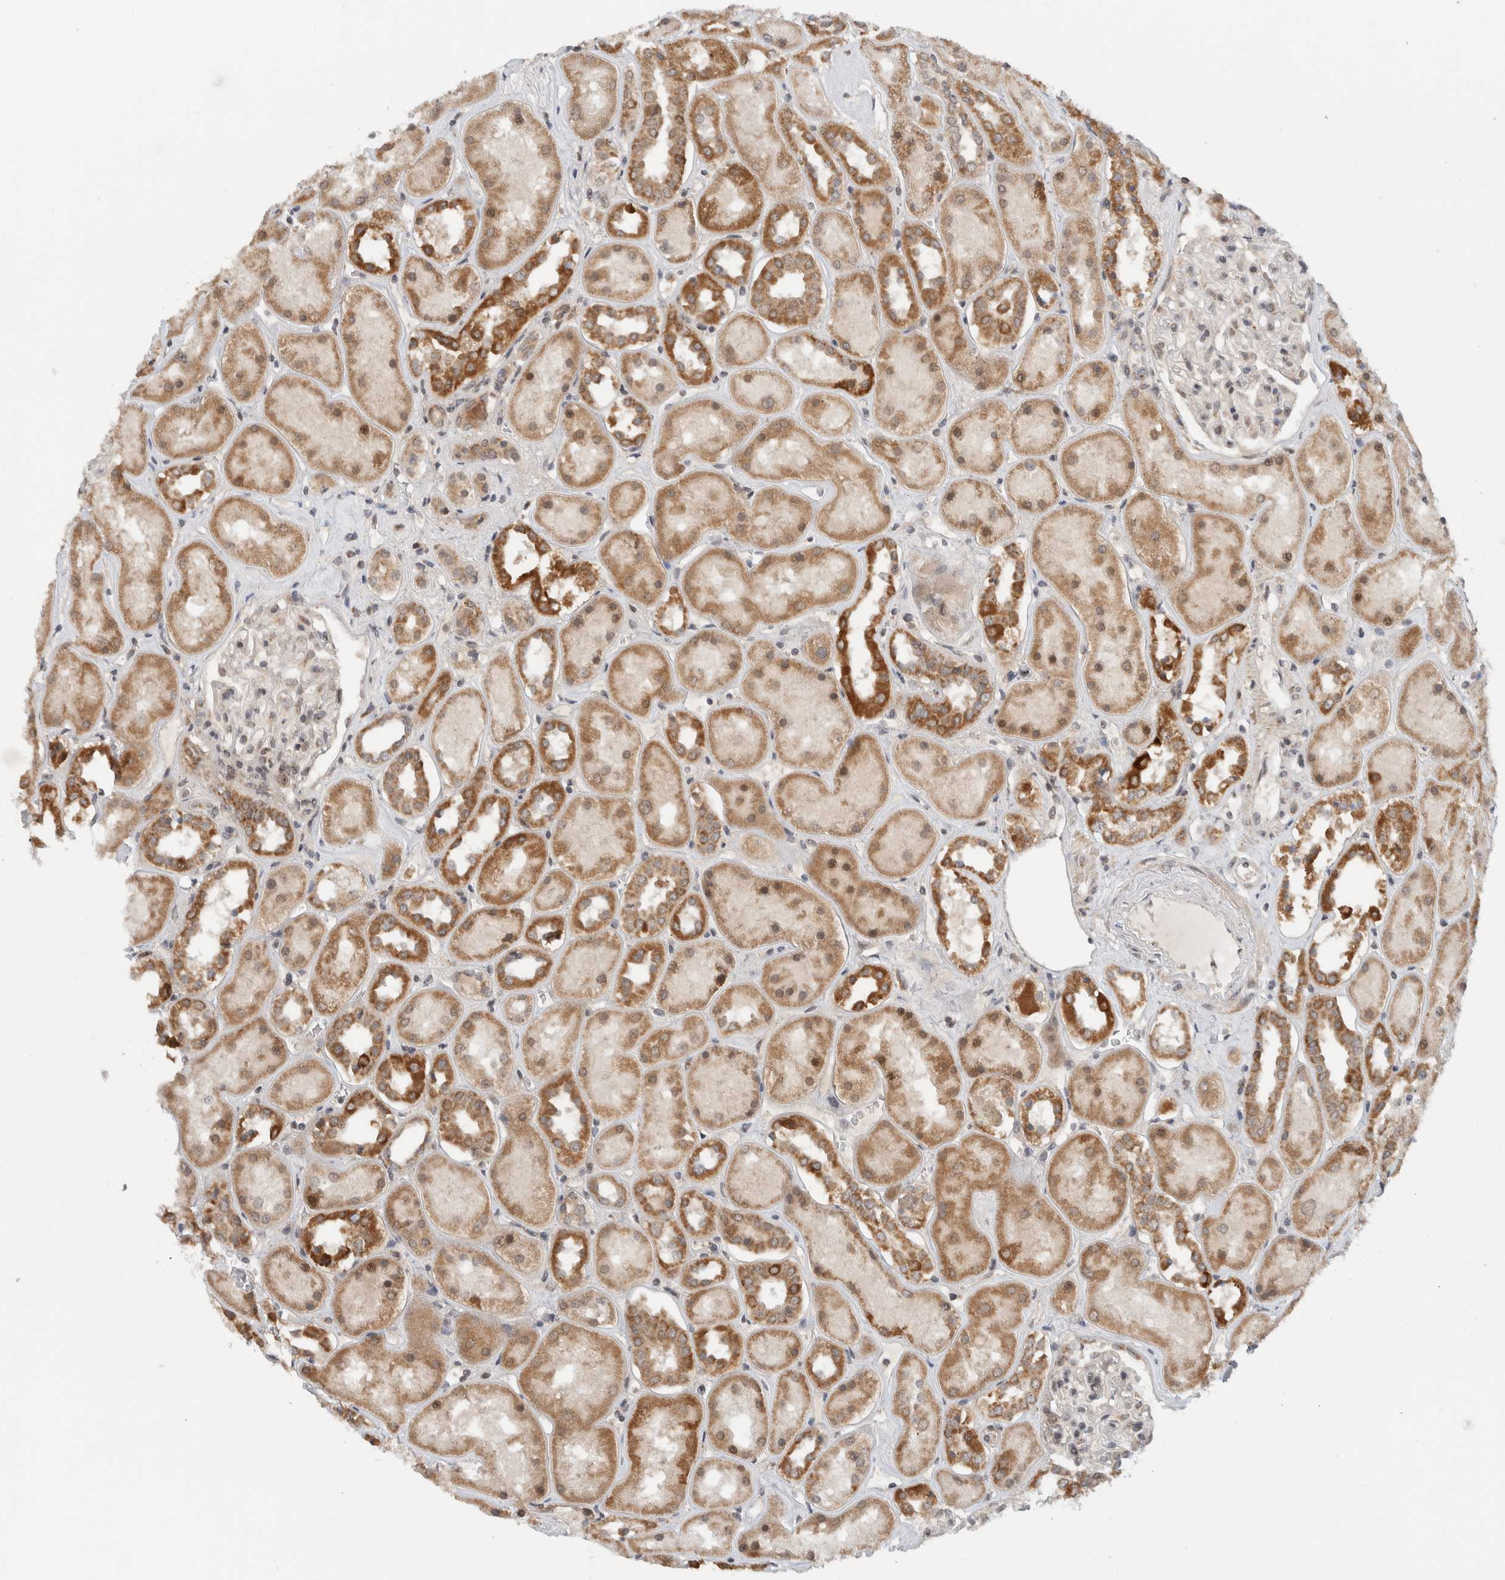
{"staining": {"intensity": "negative", "quantity": "none", "location": "none"}, "tissue": "kidney", "cell_type": "Cells in glomeruli", "image_type": "normal", "snomed": [{"axis": "morphology", "description": "Normal tissue, NOS"}, {"axis": "topography", "description": "Kidney"}], "caption": "Photomicrograph shows no protein expression in cells in glomeruli of benign kidney. (Brightfield microscopy of DAB immunohistochemistry at high magnification).", "gene": "CMC2", "patient": {"sex": "male", "age": 70}}